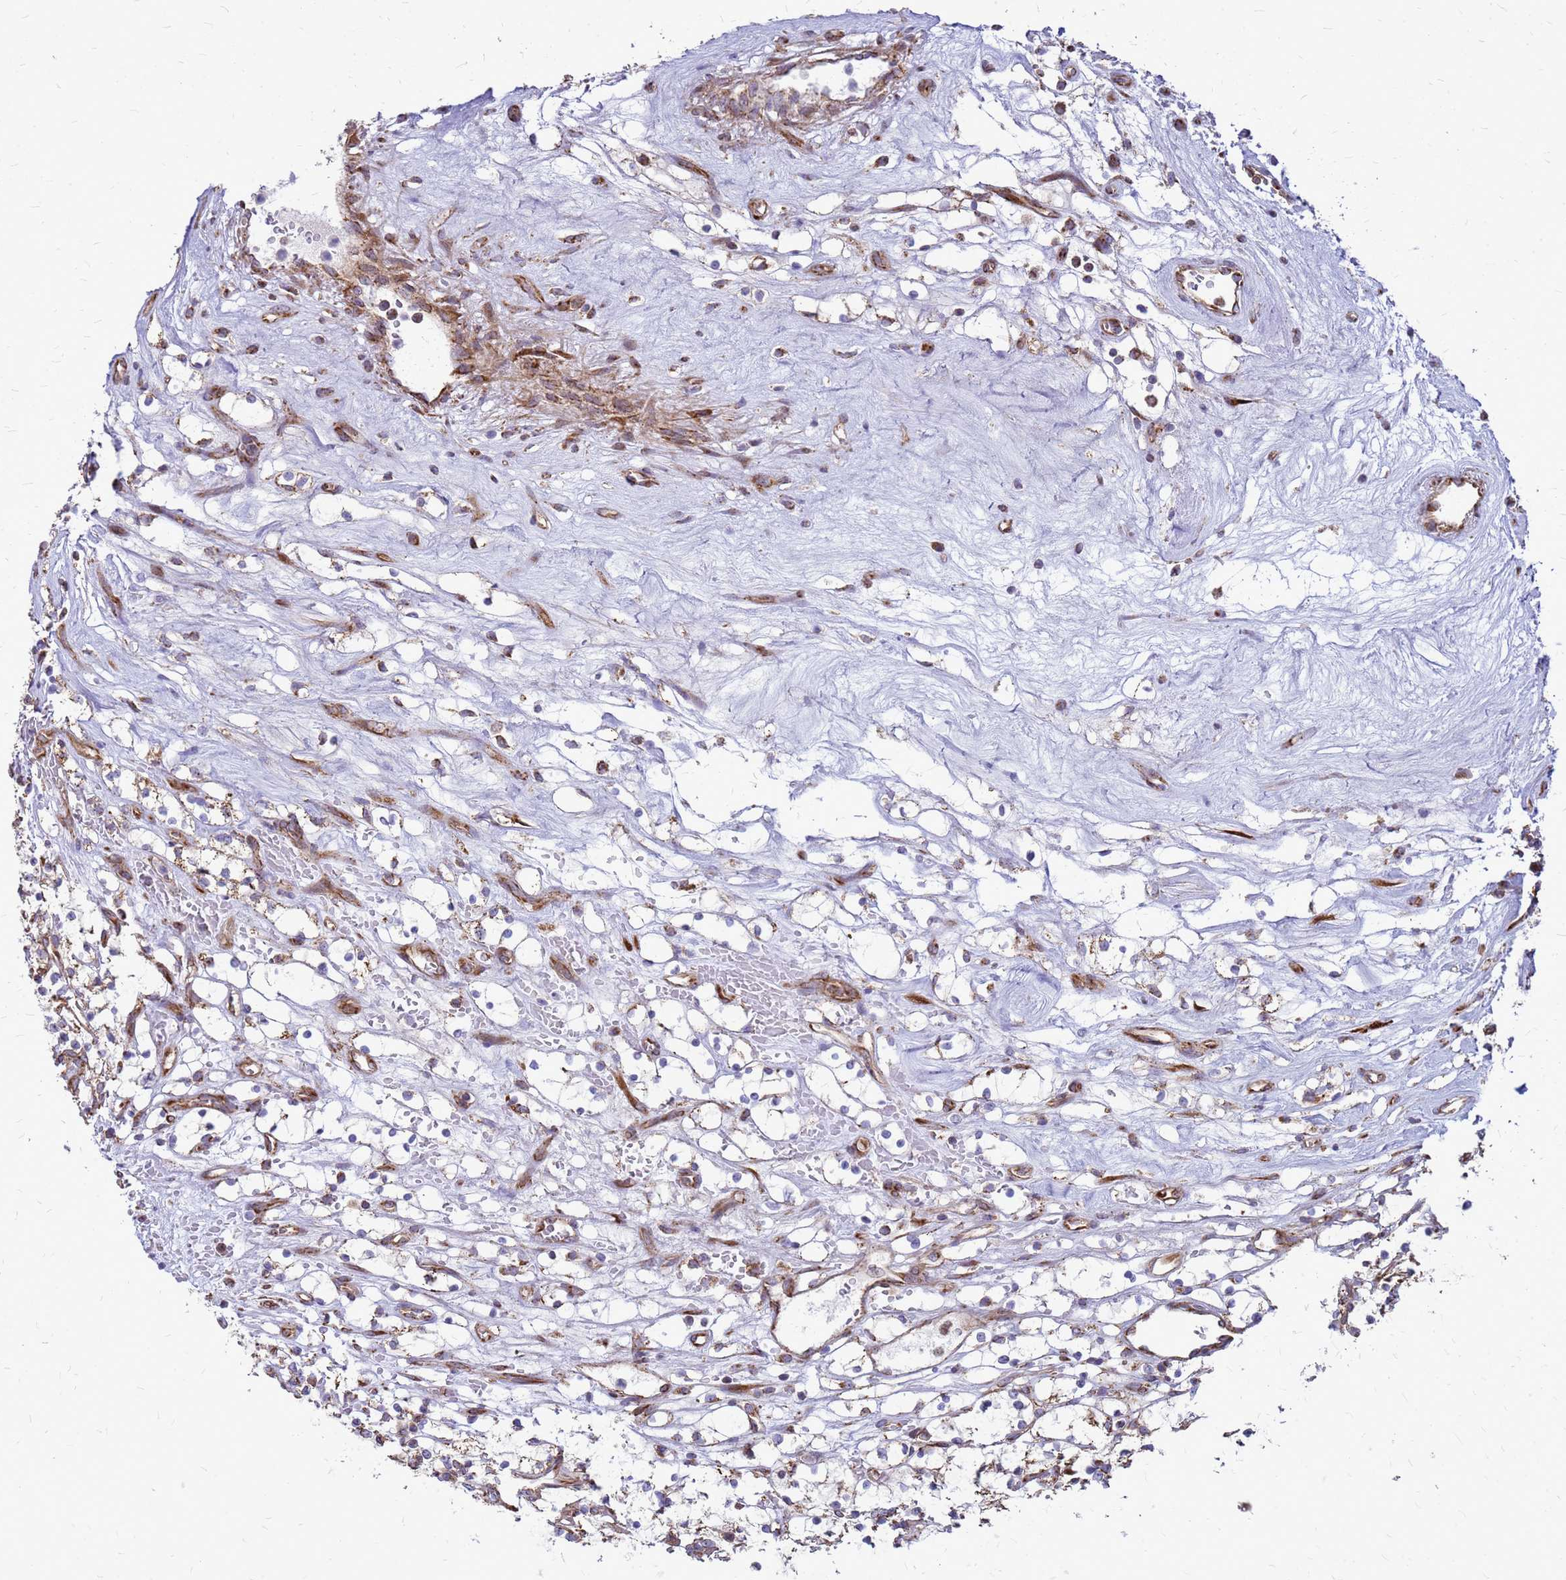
{"staining": {"intensity": "moderate", "quantity": "<25%", "location": "cytoplasmic/membranous"}, "tissue": "renal cancer", "cell_type": "Tumor cells", "image_type": "cancer", "snomed": [{"axis": "morphology", "description": "Adenocarcinoma, NOS"}, {"axis": "topography", "description": "Kidney"}], "caption": "Immunohistochemical staining of human renal adenocarcinoma exhibits moderate cytoplasmic/membranous protein expression in about <25% of tumor cells.", "gene": "FSTL4", "patient": {"sex": "female", "age": 69}}